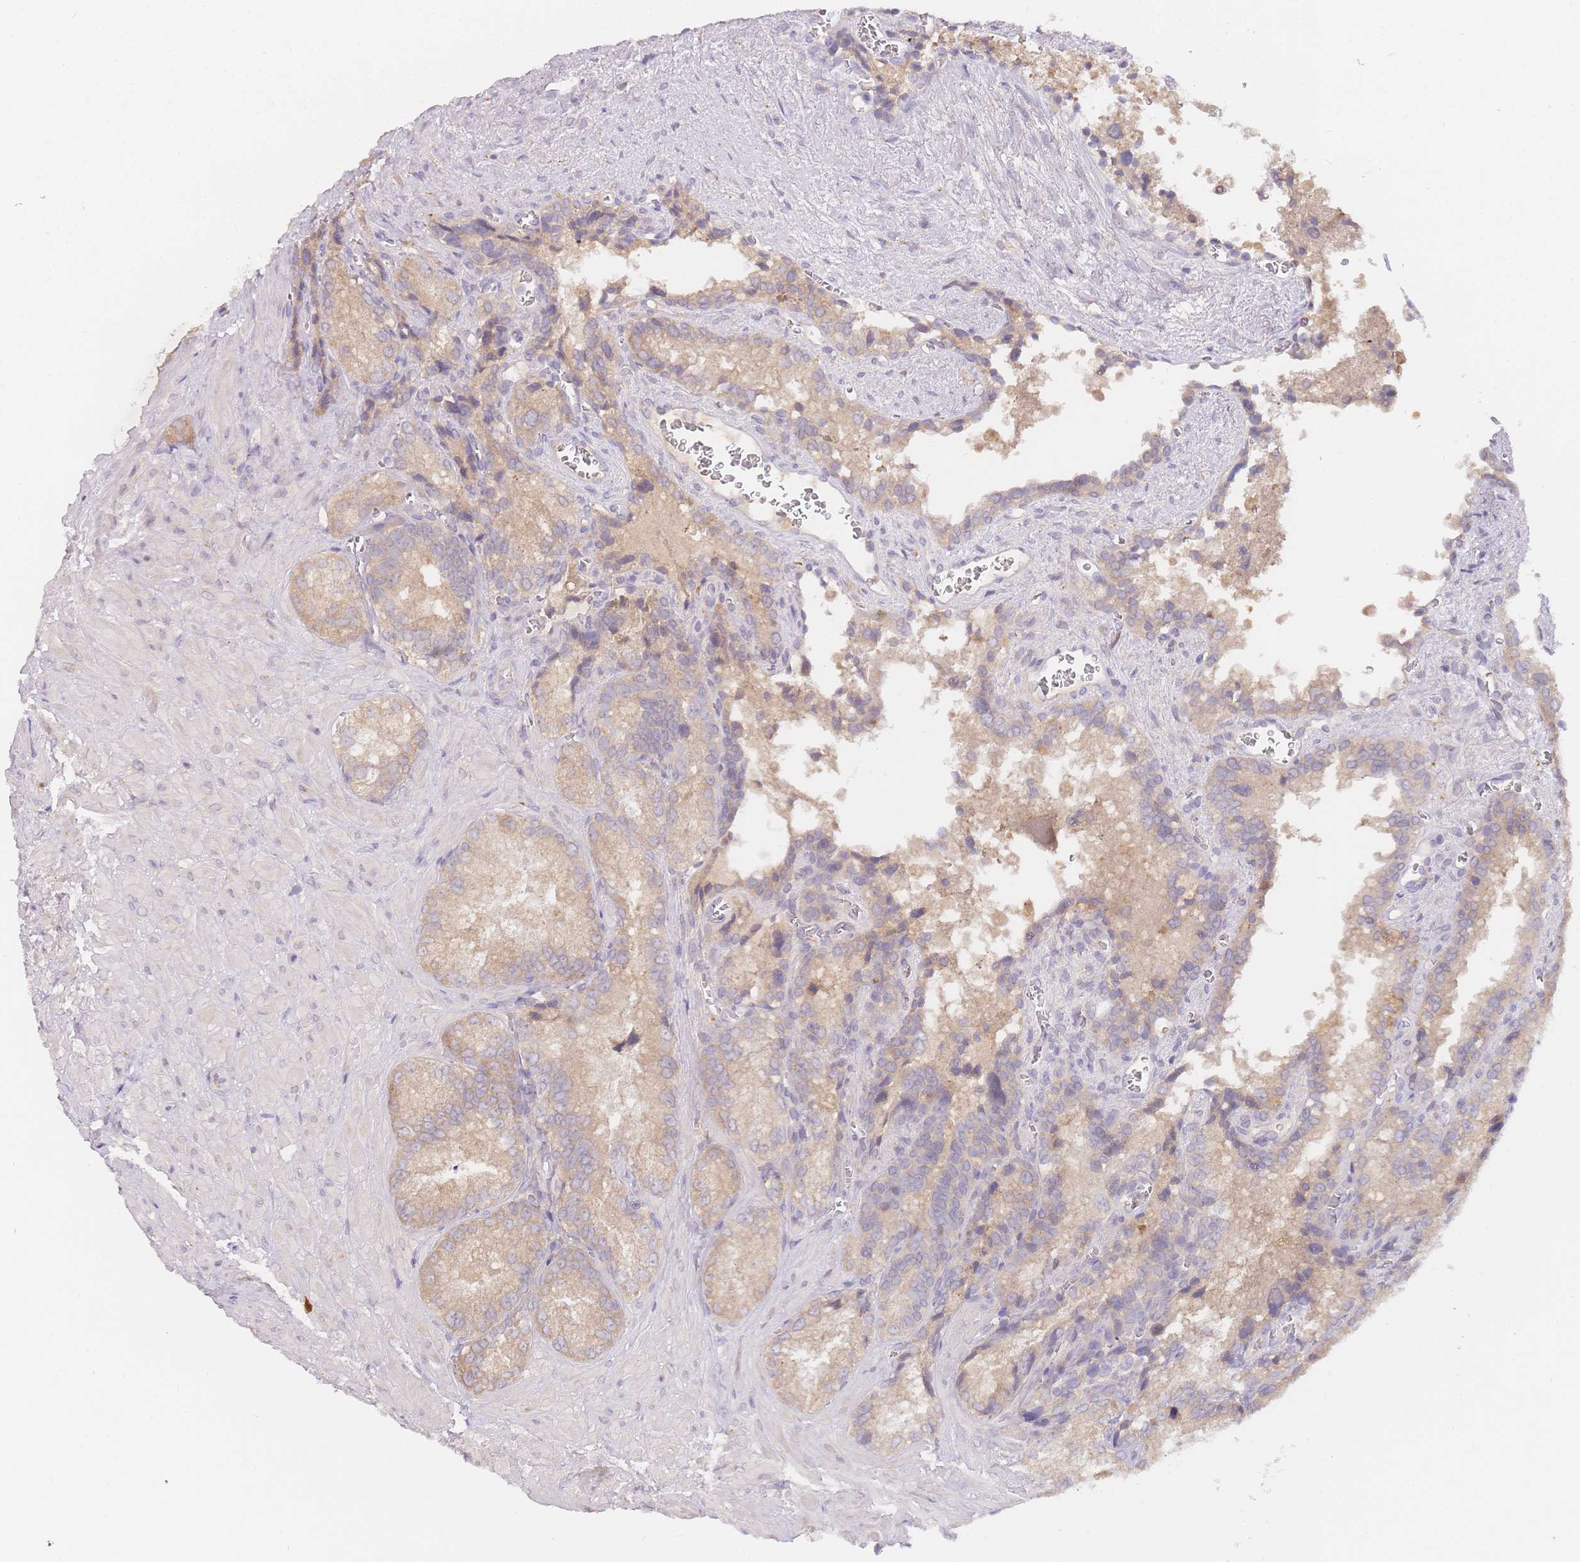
{"staining": {"intensity": "weak", "quantity": ">75%", "location": "cytoplasmic/membranous"}, "tissue": "seminal vesicle", "cell_type": "Glandular cells", "image_type": "normal", "snomed": [{"axis": "morphology", "description": "Normal tissue, NOS"}, {"axis": "topography", "description": "Seminal veicle"}], "caption": "Immunohistochemistry (IHC) (DAB) staining of benign human seminal vesicle reveals weak cytoplasmic/membranous protein expression in approximately >75% of glandular cells. (DAB (3,3'-diaminobenzidine) IHC, brown staining for protein, blue staining for nuclei).", "gene": "ZNF577", "patient": {"sex": "male", "age": 62}}